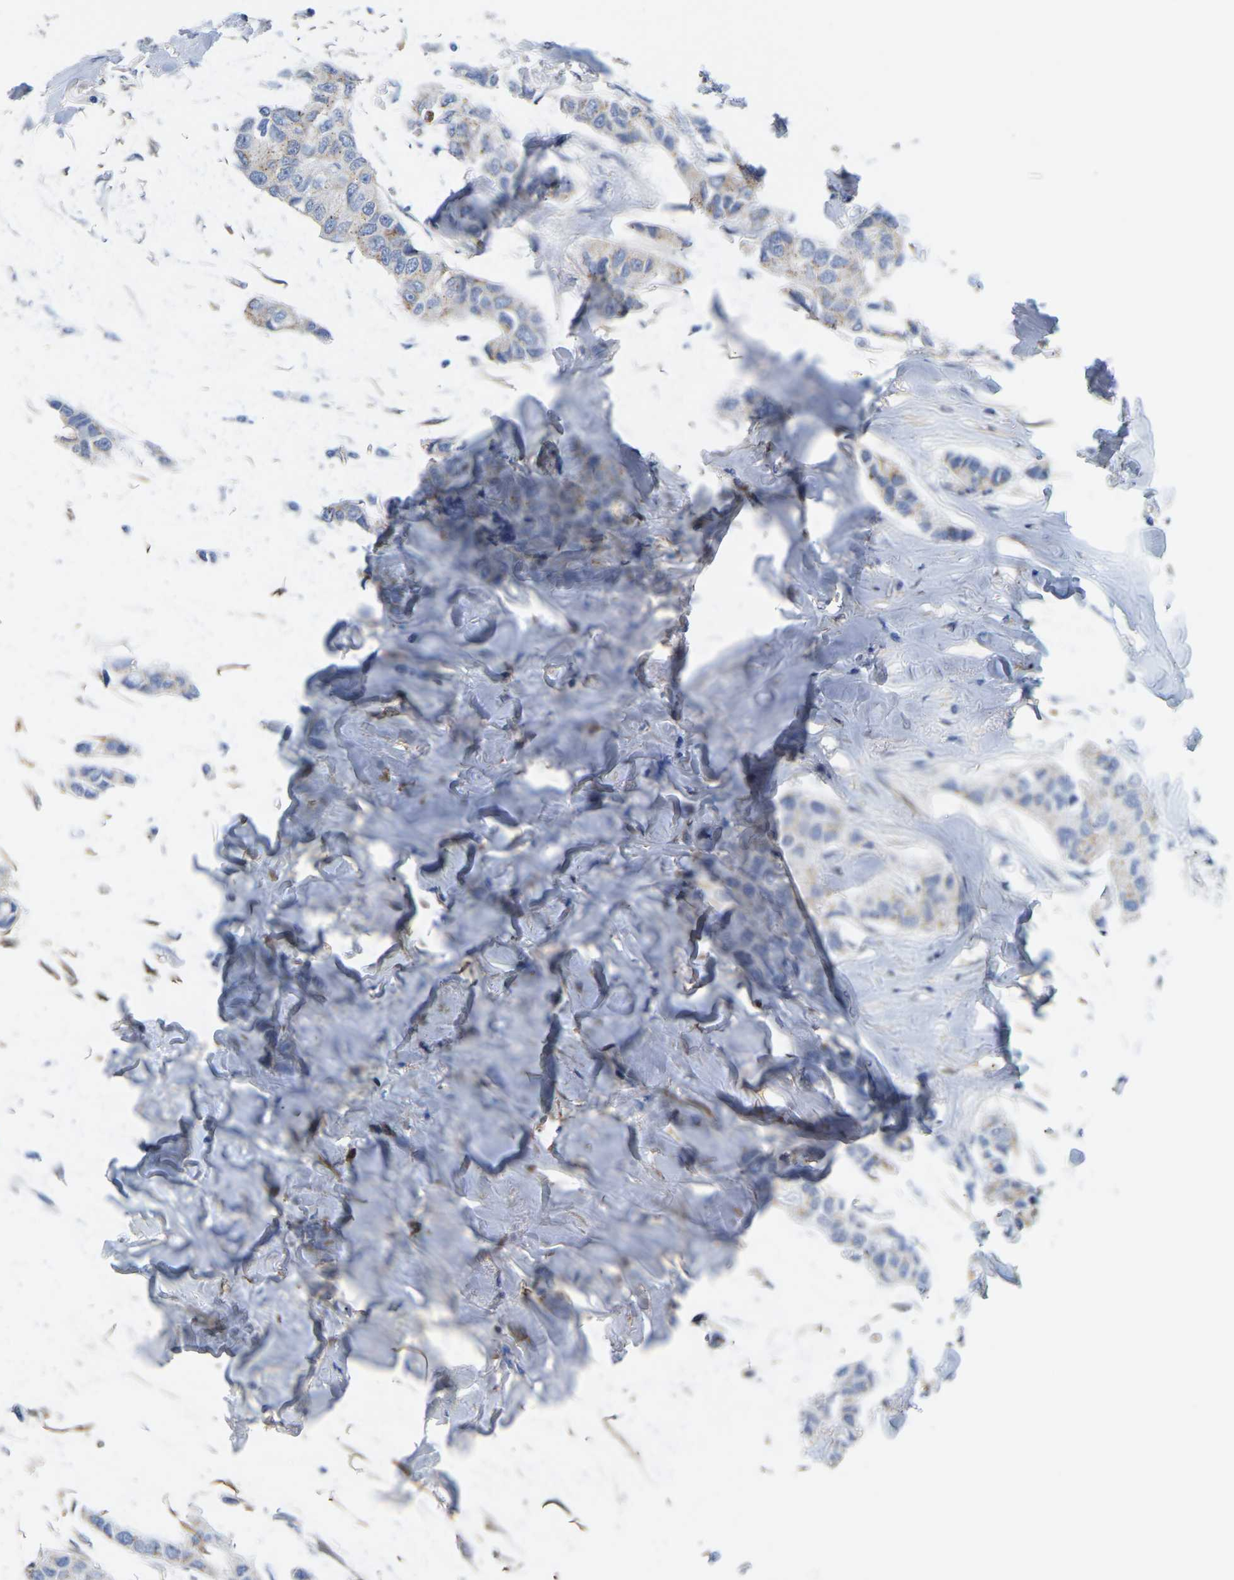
{"staining": {"intensity": "negative", "quantity": "none", "location": "none"}, "tissue": "breast cancer", "cell_type": "Tumor cells", "image_type": "cancer", "snomed": [{"axis": "morphology", "description": "Duct carcinoma"}, {"axis": "topography", "description": "Breast"}], "caption": "This is a histopathology image of immunohistochemistry staining of breast cancer (intraductal carcinoma), which shows no expression in tumor cells.", "gene": "ULBP2", "patient": {"sex": "female", "age": 80}}